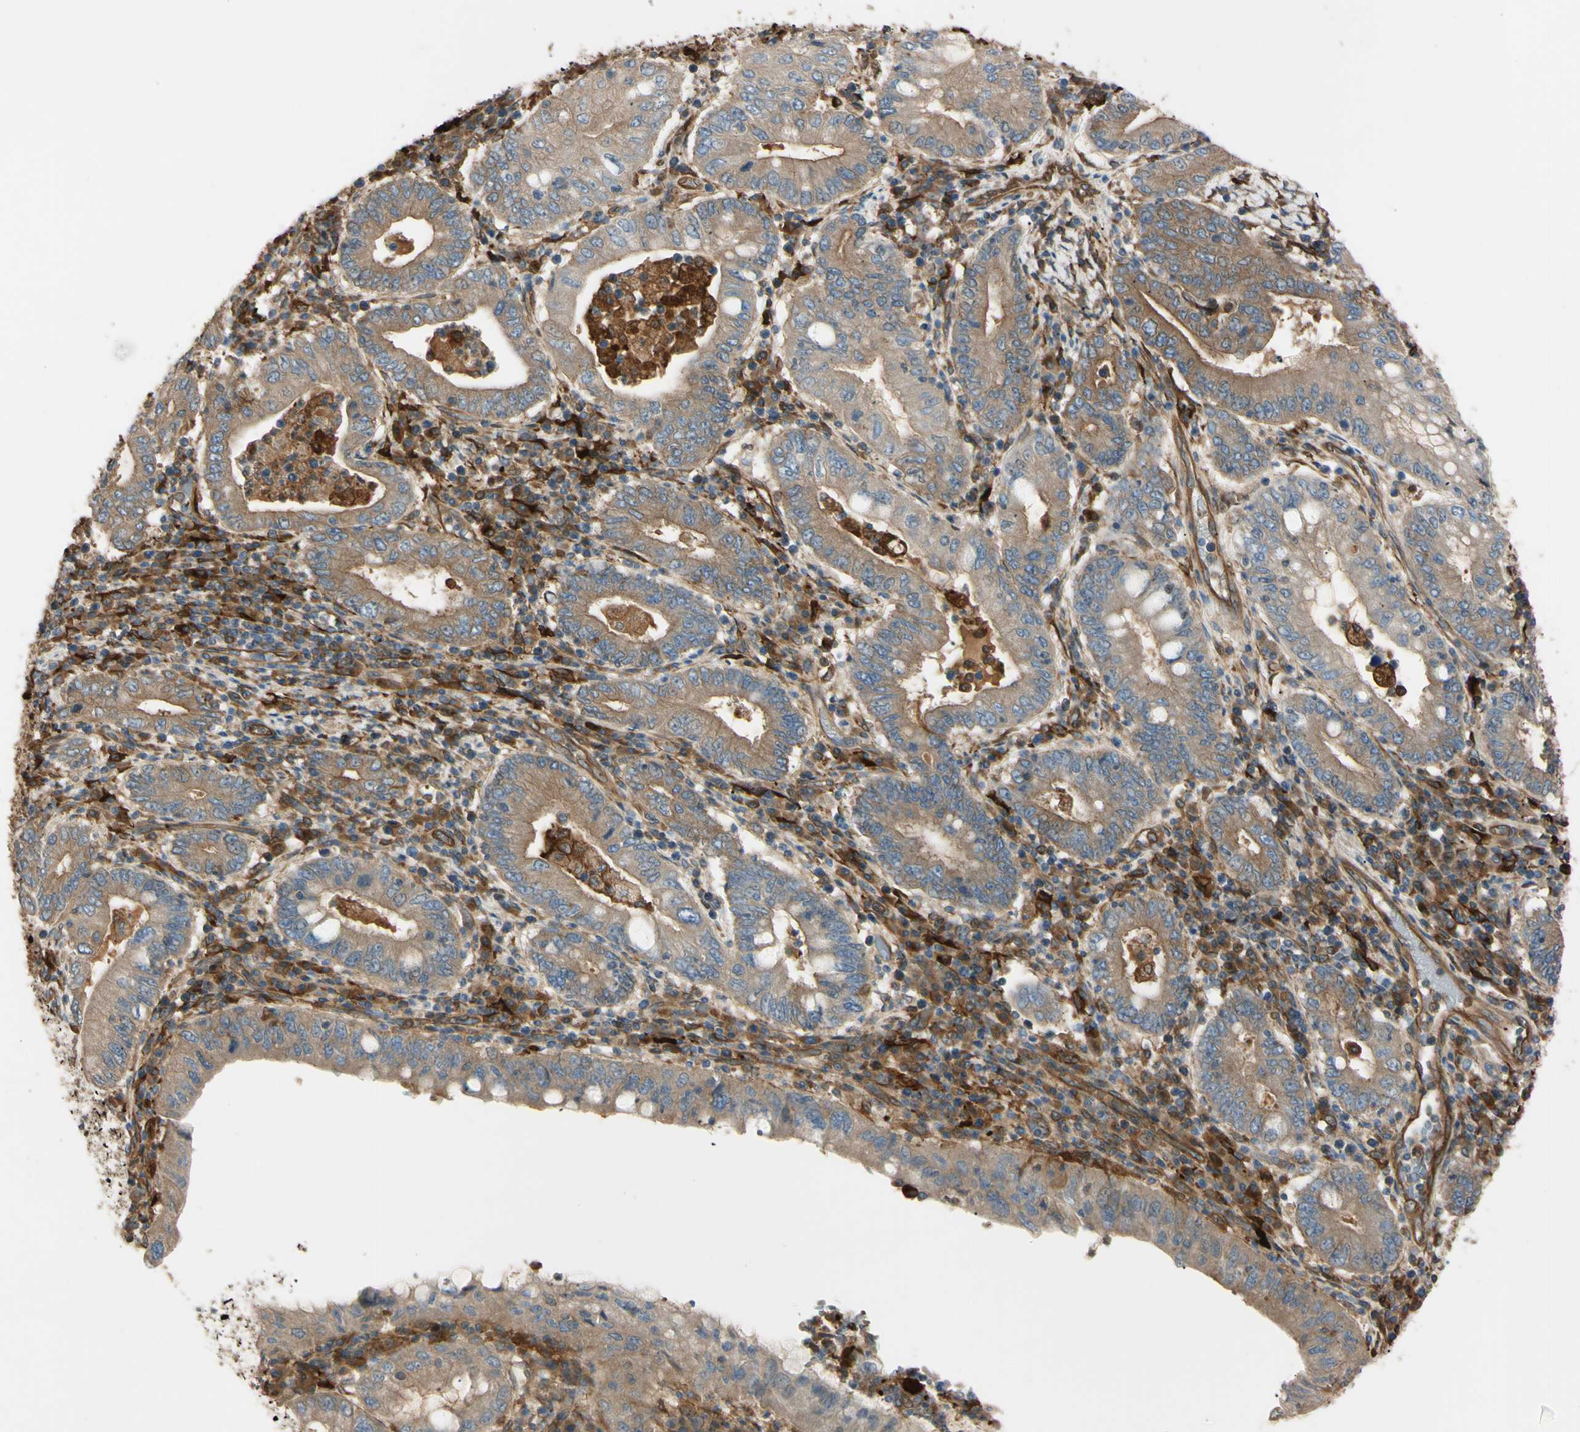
{"staining": {"intensity": "moderate", "quantity": ">75%", "location": "cytoplasmic/membranous"}, "tissue": "stomach cancer", "cell_type": "Tumor cells", "image_type": "cancer", "snomed": [{"axis": "morphology", "description": "Normal tissue, NOS"}, {"axis": "morphology", "description": "Adenocarcinoma, NOS"}, {"axis": "topography", "description": "Esophagus"}, {"axis": "topography", "description": "Stomach, upper"}, {"axis": "topography", "description": "Peripheral nerve tissue"}], "caption": "This is a photomicrograph of immunohistochemistry staining of stomach cancer (adenocarcinoma), which shows moderate positivity in the cytoplasmic/membranous of tumor cells.", "gene": "PTPN12", "patient": {"sex": "male", "age": 62}}